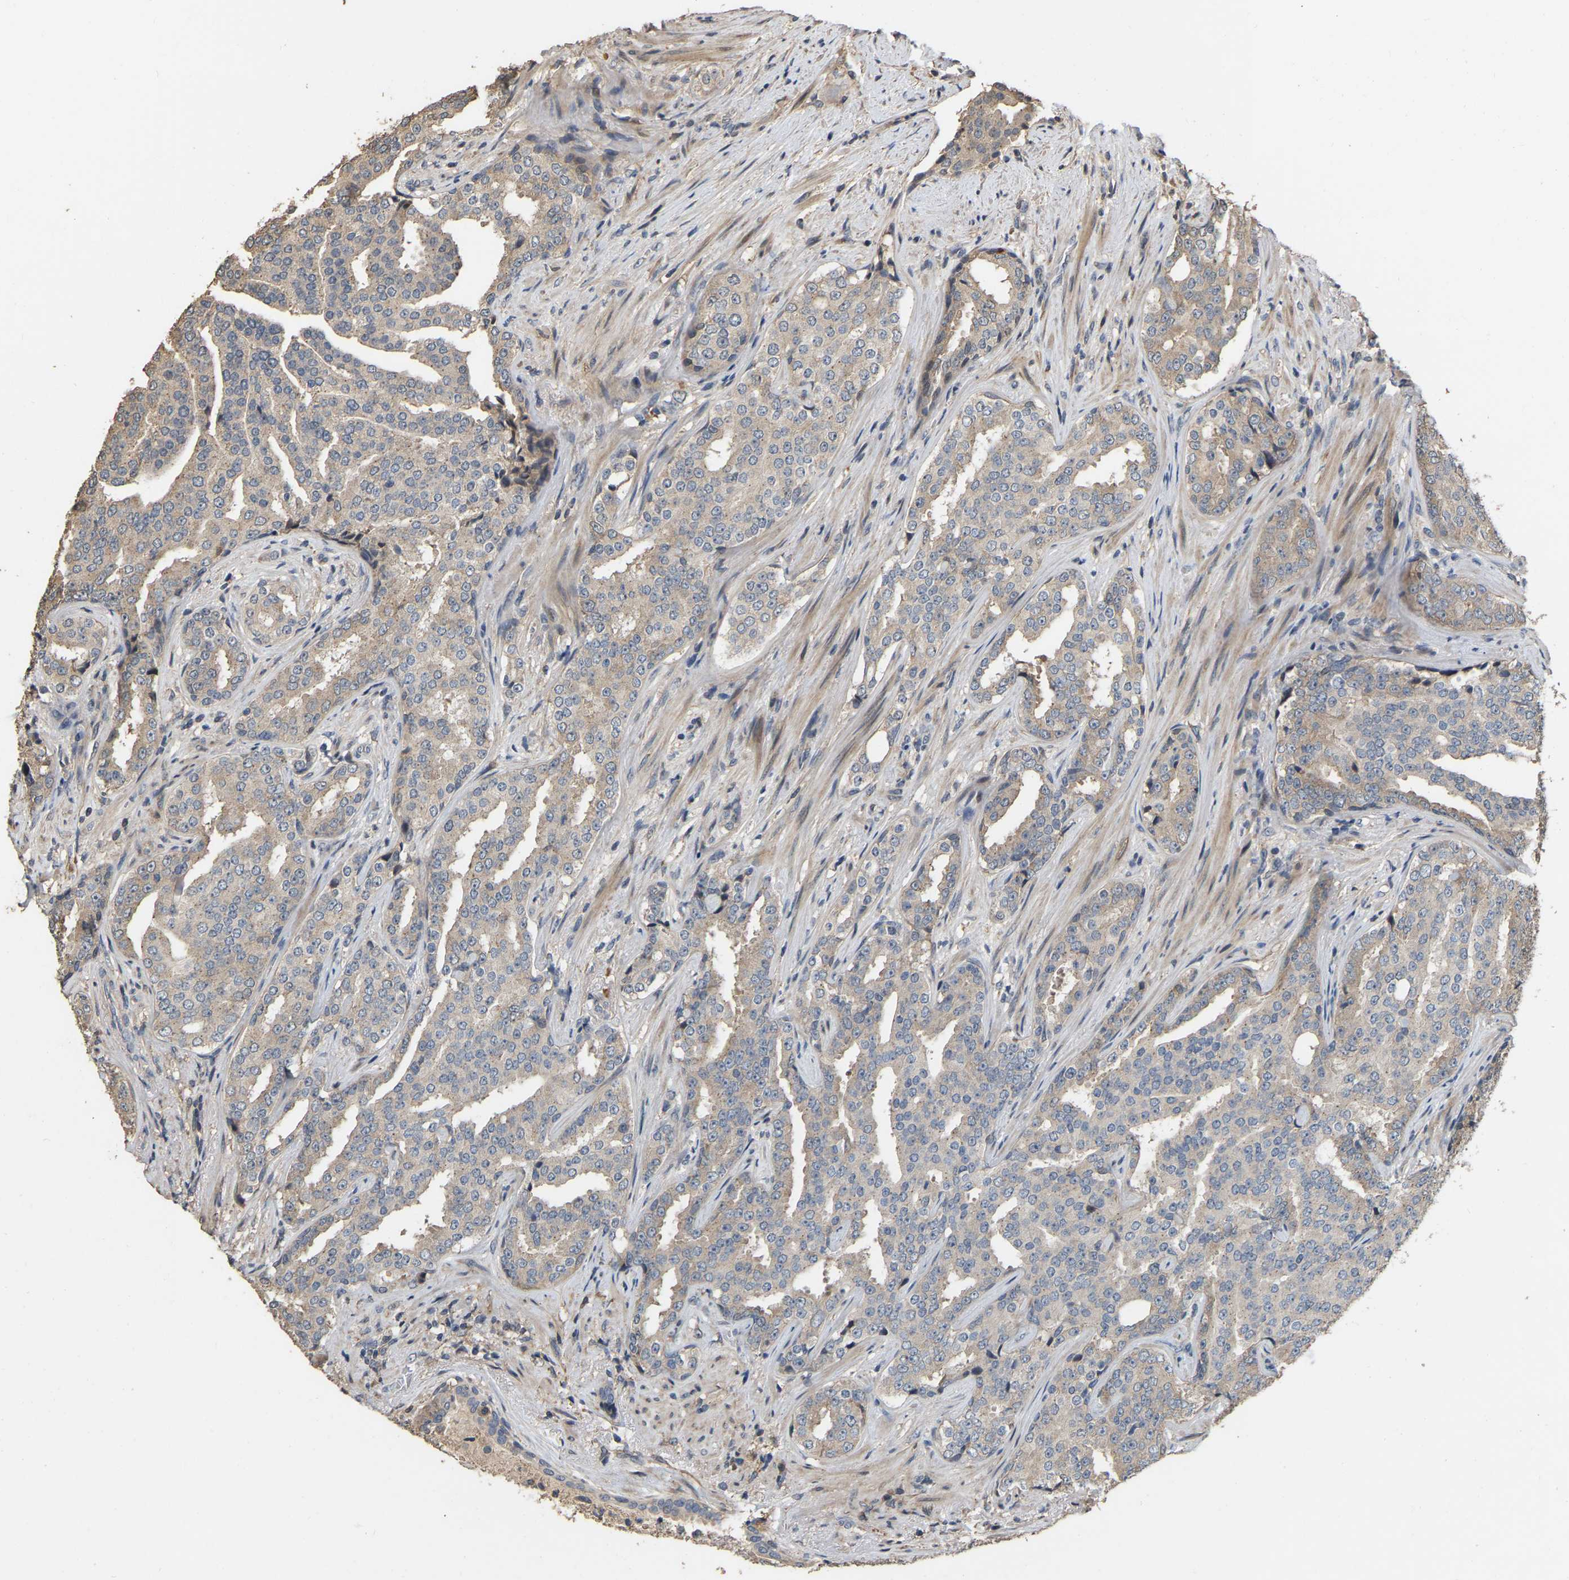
{"staining": {"intensity": "weak", "quantity": ">75%", "location": "cytoplasmic/membranous"}, "tissue": "prostate cancer", "cell_type": "Tumor cells", "image_type": "cancer", "snomed": [{"axis": "morphology", "description": "Adenocarcinoma, High grade"}, {"axis": "topography", "description": "Prostate"}], "caption": "Protein staining of prostate cancer (high-grade adenocarcinoma) tissue reveals weak cytoplasmic/membranous expression in approximately >75% of tumor cells. The protein is stained brown, and the nuclei are stained in blue (DAB (3,3'-diaminobenzidine) IHC with brightfield microscopy, high magnification).", "gene": "NCS1", "patient": {"sex": "male", "age": 71}}